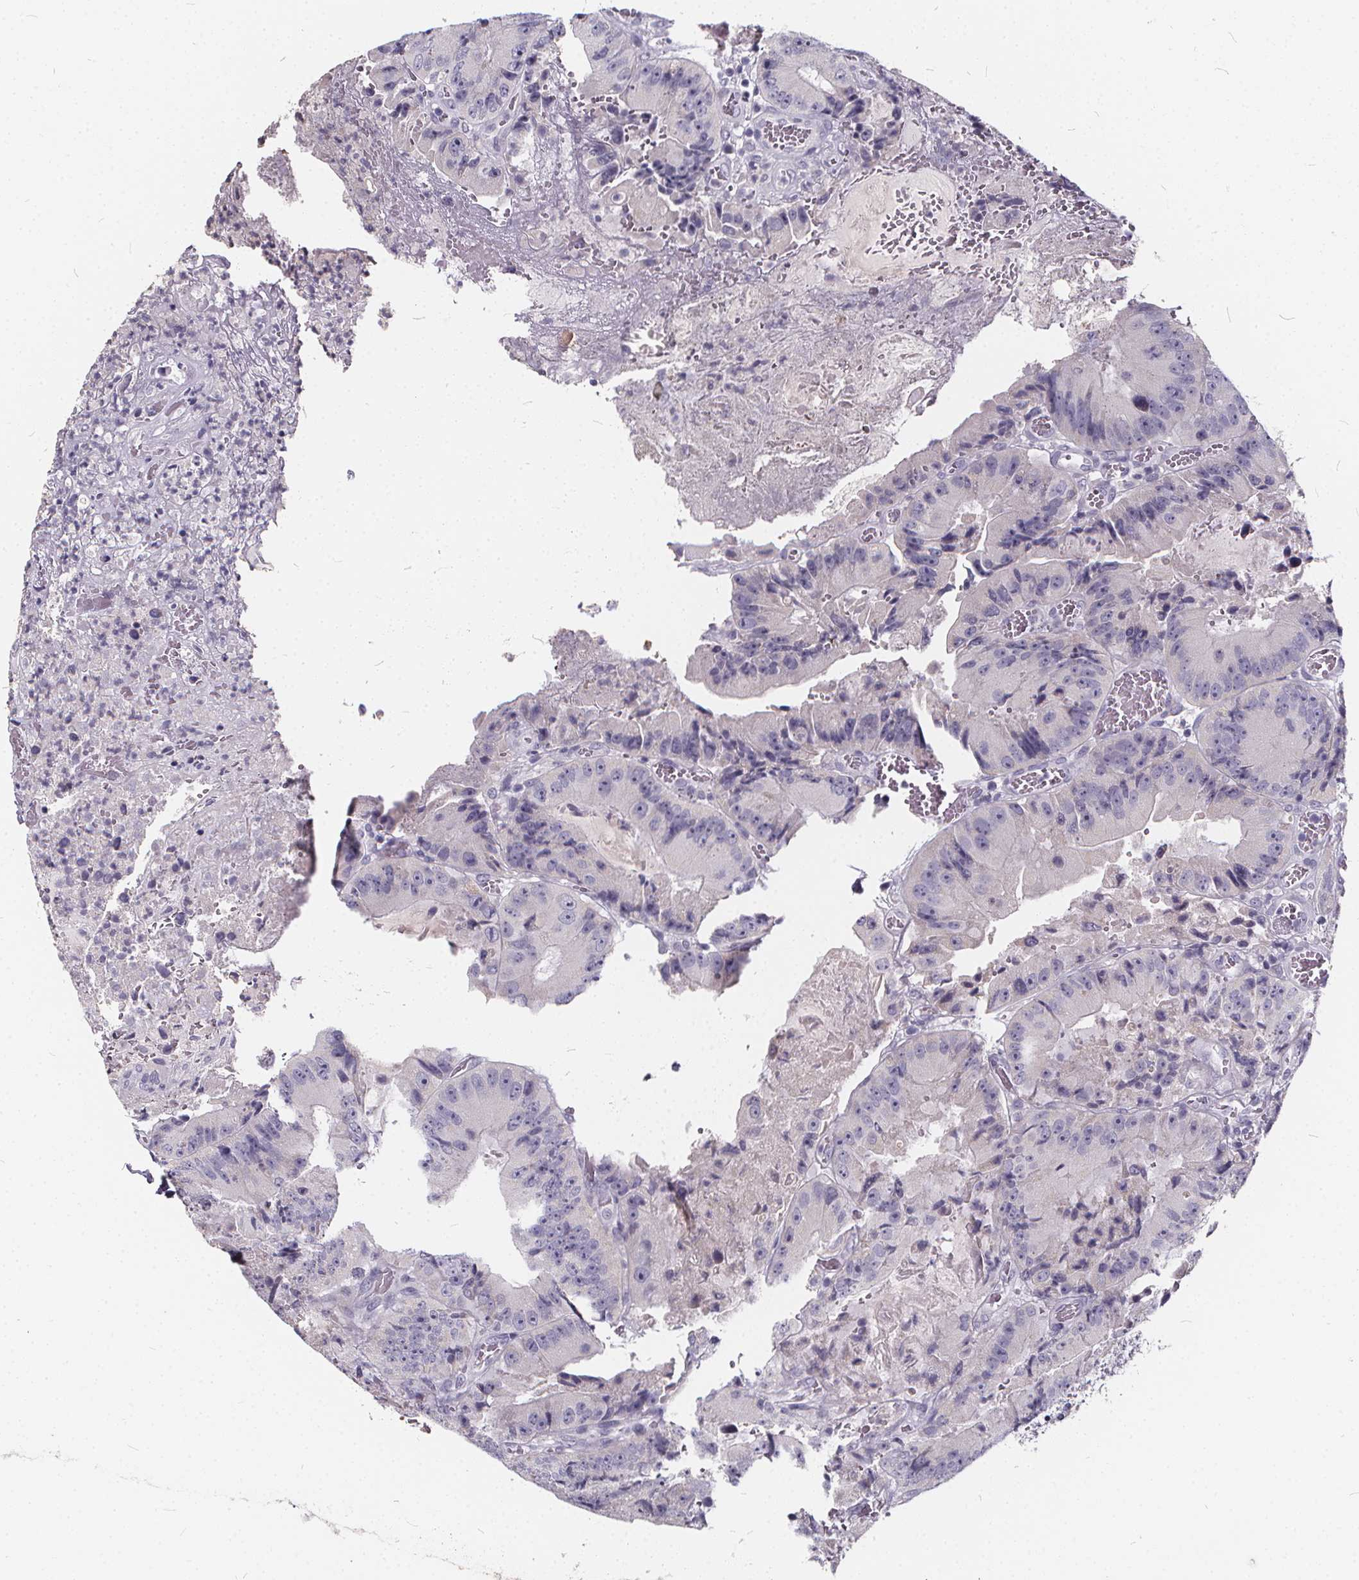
{"staining": {"intensity": "negative", "quantity": "none", "location": "none"}, "tissue": "colorectal cancer", "cell_type": "Tumor cells", "image_type": "cancer", "snomed": [{"axis": "morphology", "description": "Adenocarcinoma, NOS"}, {"axis": "topography", "description": "Colon"}], "caption": "Colorectal cancer was stained to show a protein in brown. There is no significant expression in tumor cells. (DAB (3,3'-diaminobenzidine) immunohistochemistry (IHC) with hematoxylin counter stain).", "gene": "SPEF2", "patient": {"sex": "female", "age": 86}}